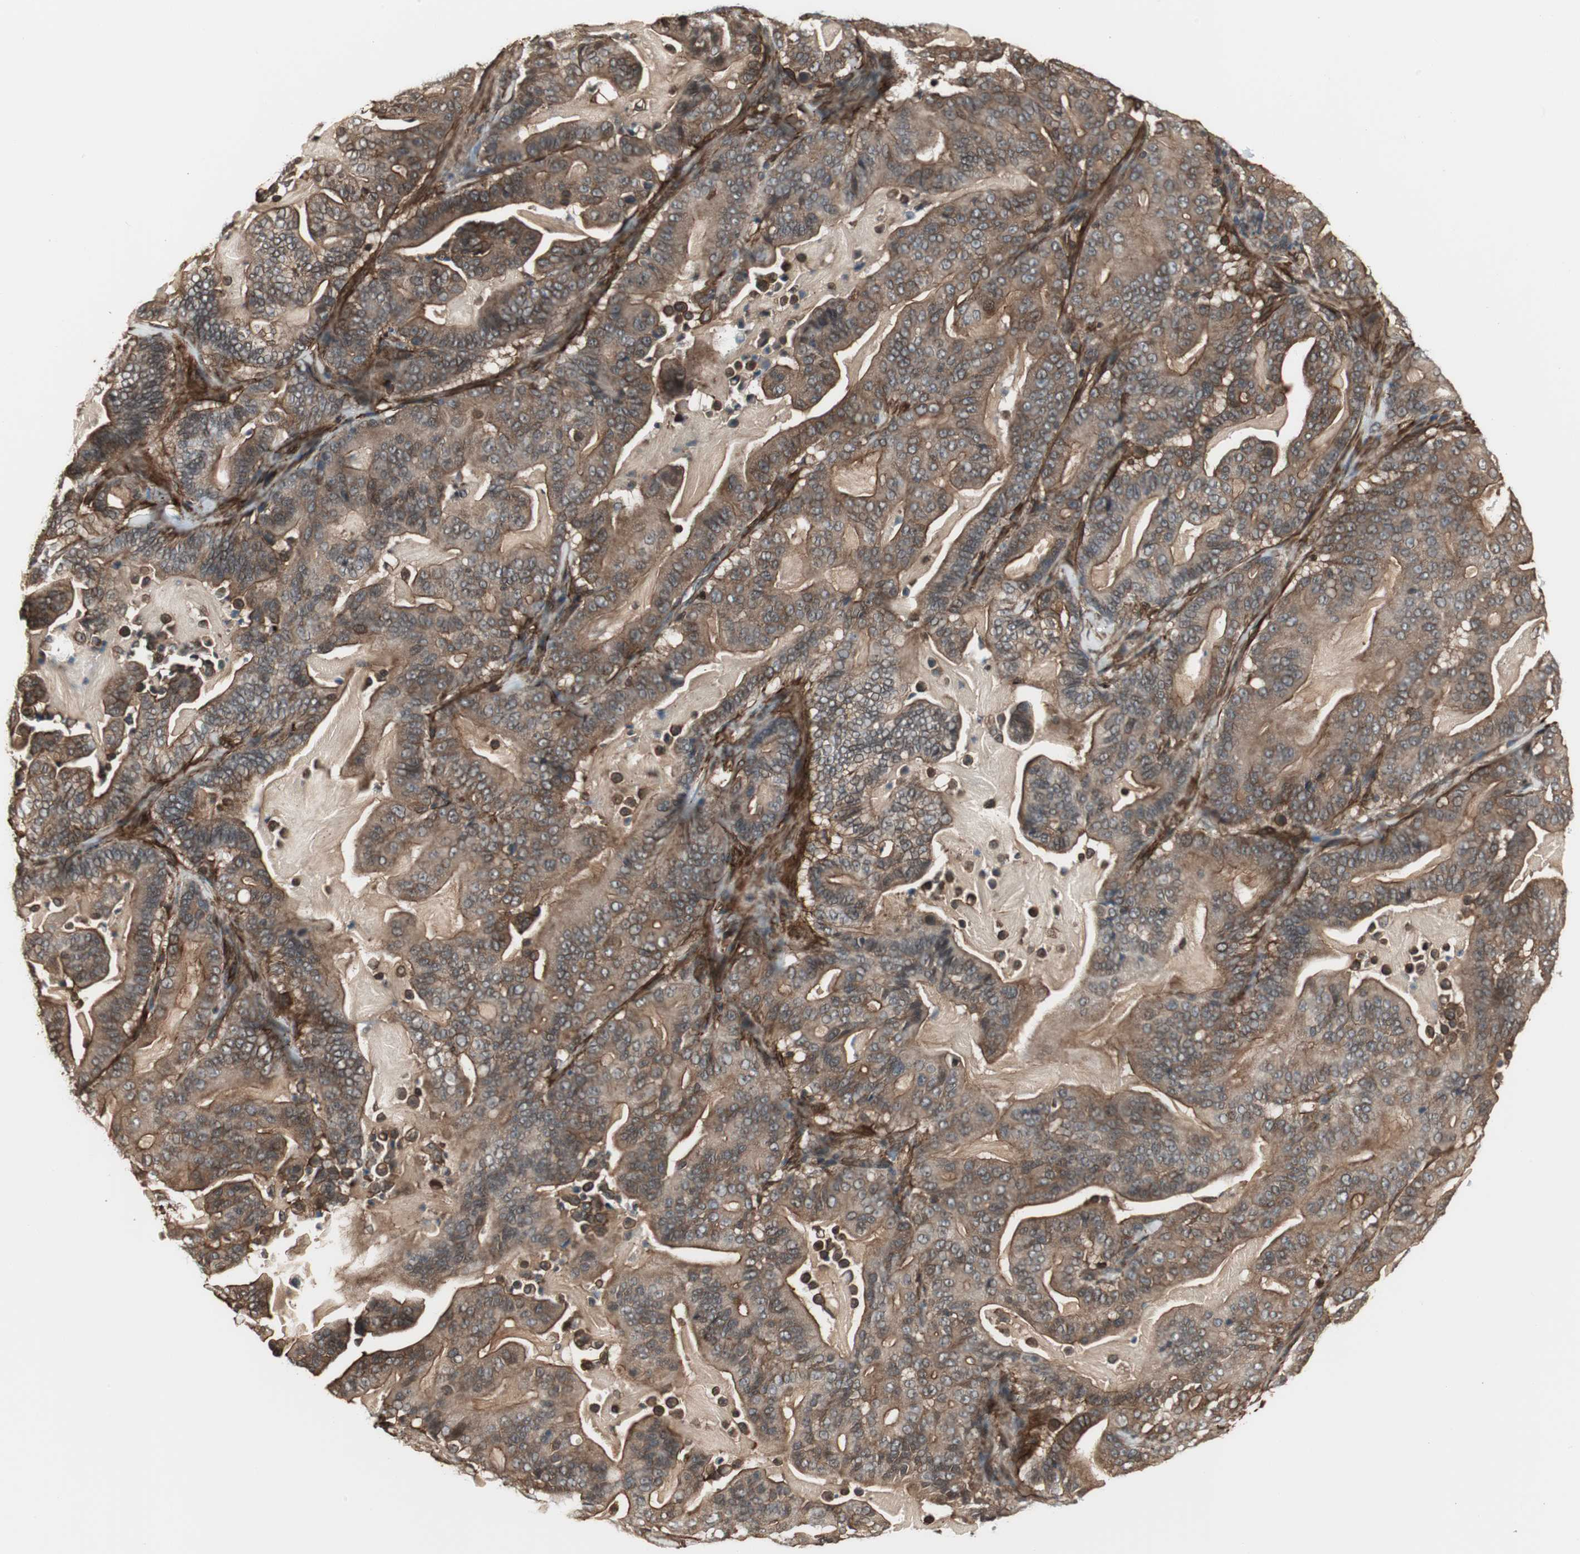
{"staining": {"intensity": "moderate", "quantity": ">75%", "location": "cytoplasmic/membranous"}, "tissue": "pancreatic cancer", "cell_type": "Tumor cells", "image_type": "cancer", "snomed": [{"axis": "morphology", "description": "Adenocarcinoma, NOS"}, {"axis": "topography", "description": "Pancreas"}], "caption": "Protein expression analysis of adenocarcinoma (pancreatic) exhibits moderate cytoplasmic/membranous expression in approximately >75% of tumor cells.", "gene": "PTPN11", "patient": {"sex": "male", "age": 63}}